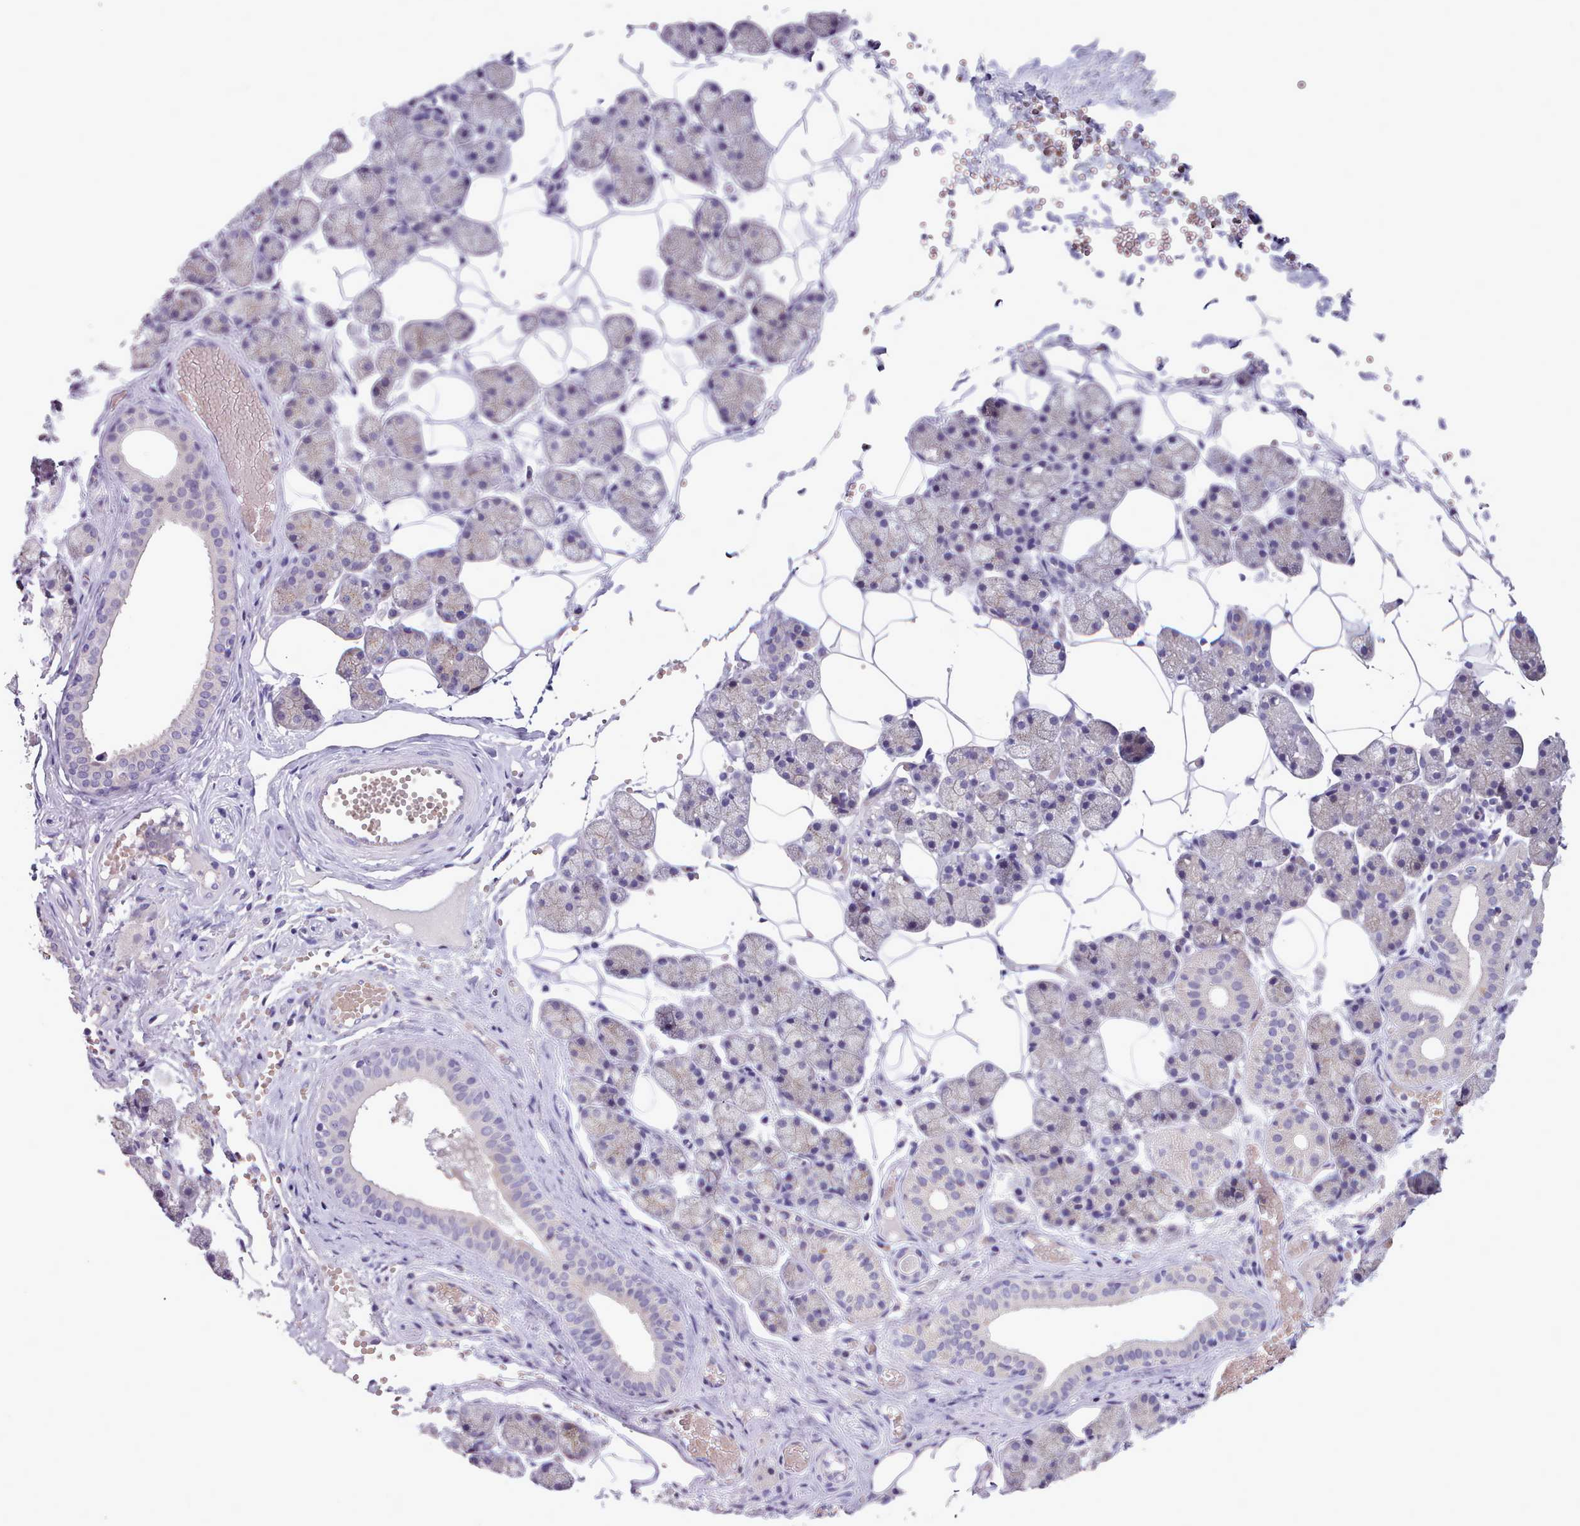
{"staining": {"intensity": "negative", "quantity": "none", "location": "none"}, "tissue": "salivary gland", "cell_type": "Glandular cells", "image_type": "normal", "snomed": [{"axis": "morphology", "description": "Normal tissue, NOS"}, {"axis": "topography", "description": "Salivary gland"}], "caption": "DAB (3,3'-diaminobenzidine) immunohistochemical staining of benign human salivary gland shows no significant expression in glandular cells. Brightfield microscopy of immunohistochemistry stained with DAB (brown) and hematoxylin (blue), captured at high magnification.", "gene": "KCTD16", "patient": {"sex": "female", "age": 33}}